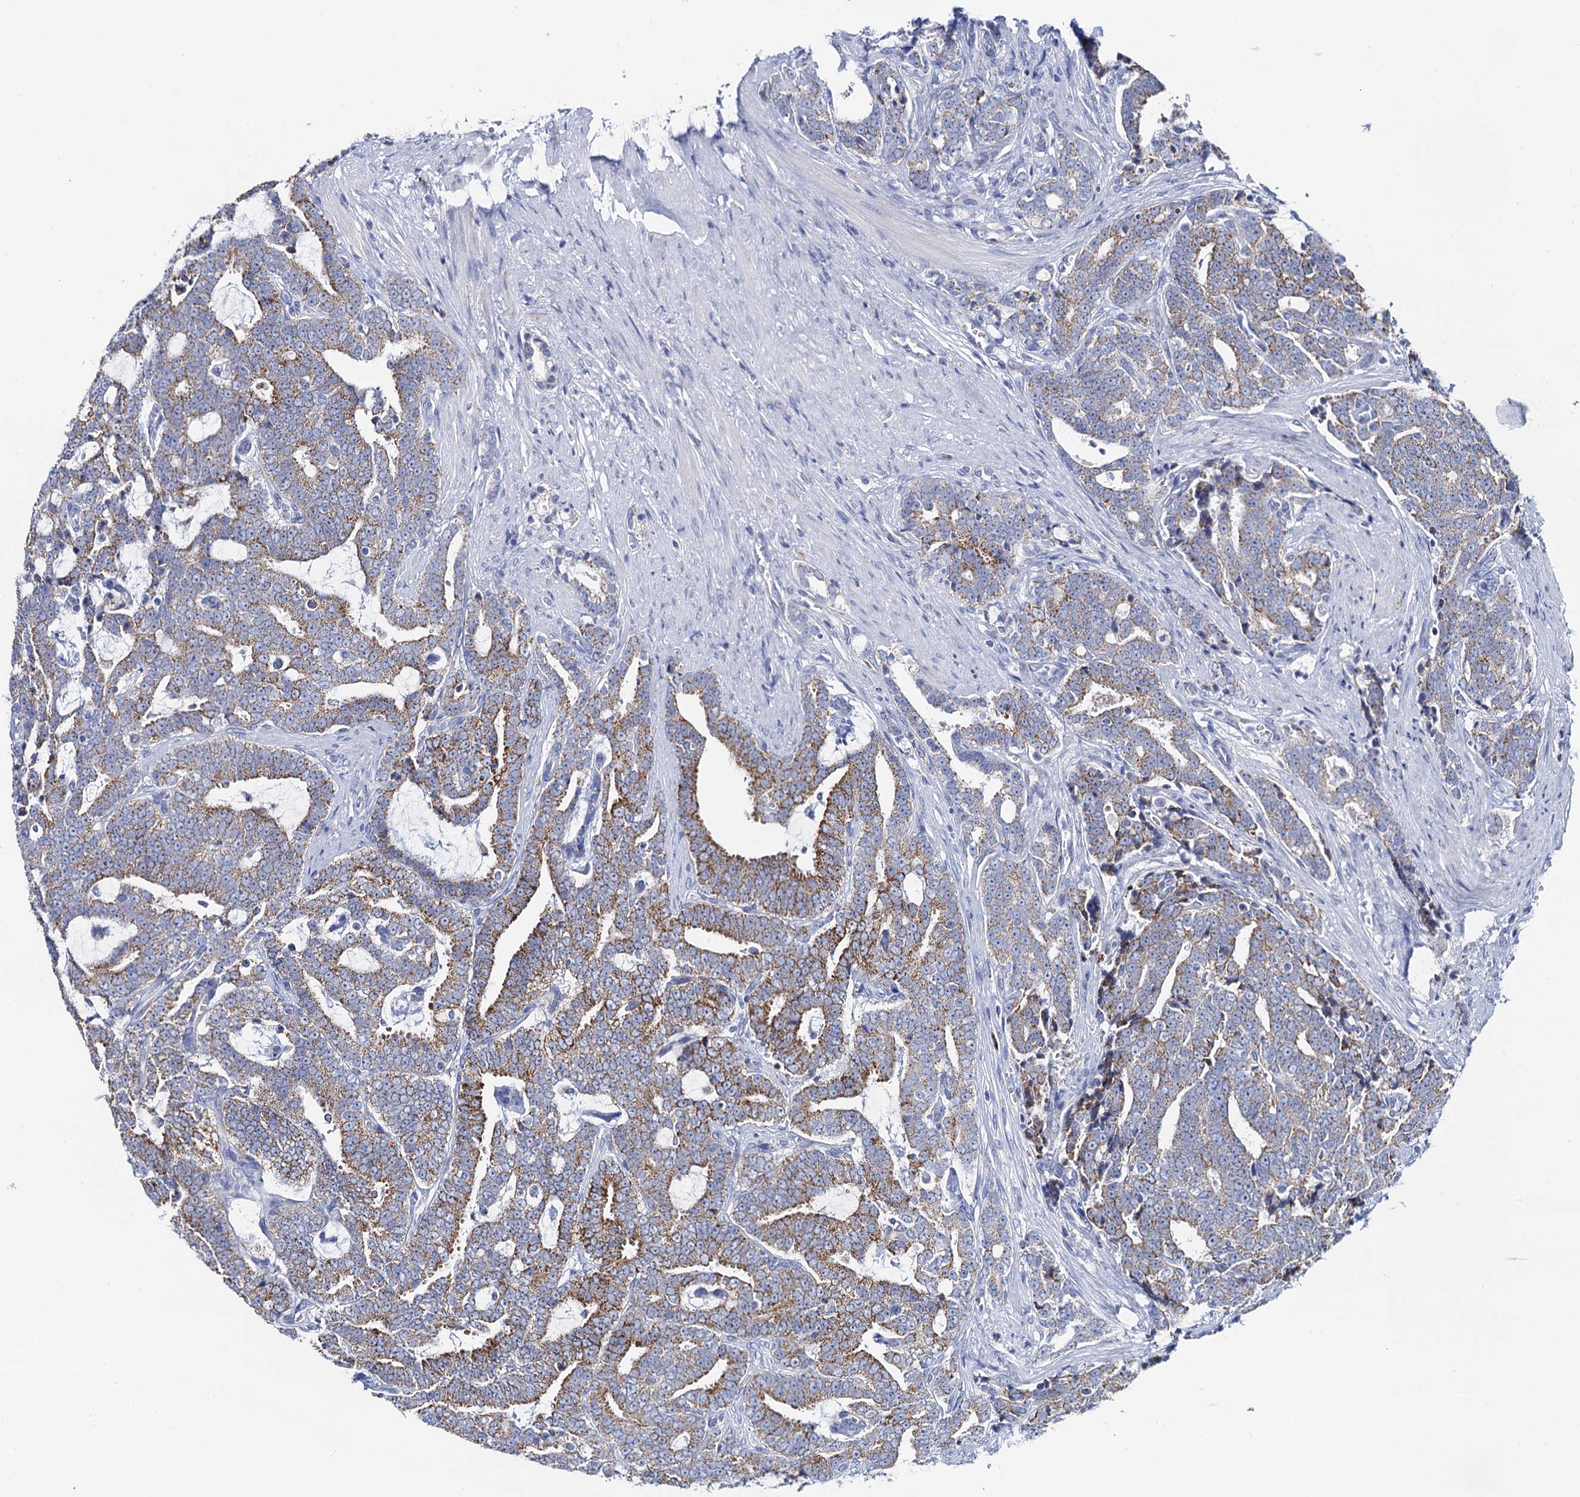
{"staining": {"intensity": "moderate", "quantity": "25%-75%", "location": "cytoplasmic/membranous"}, "tissue": "prostate cancer", "cell_type": "Tumor cells", "image_type": "cancer", "snomed": [{"axis": "morphology", "description": "Adenocarcinoma, High grade"}, {"axis": "topography", "description": "Prostate and seminal vesicle, NOS"}], "caption": "Tumor cells exhibit medium levels of moderate cytoplasmic/membranous positivity in about 25%-75% of cells in prostate cancer (adenocarcinoma (high-grade)).", "gene": "ACADSB", "patient": {"sex": "male", "age": 67}}